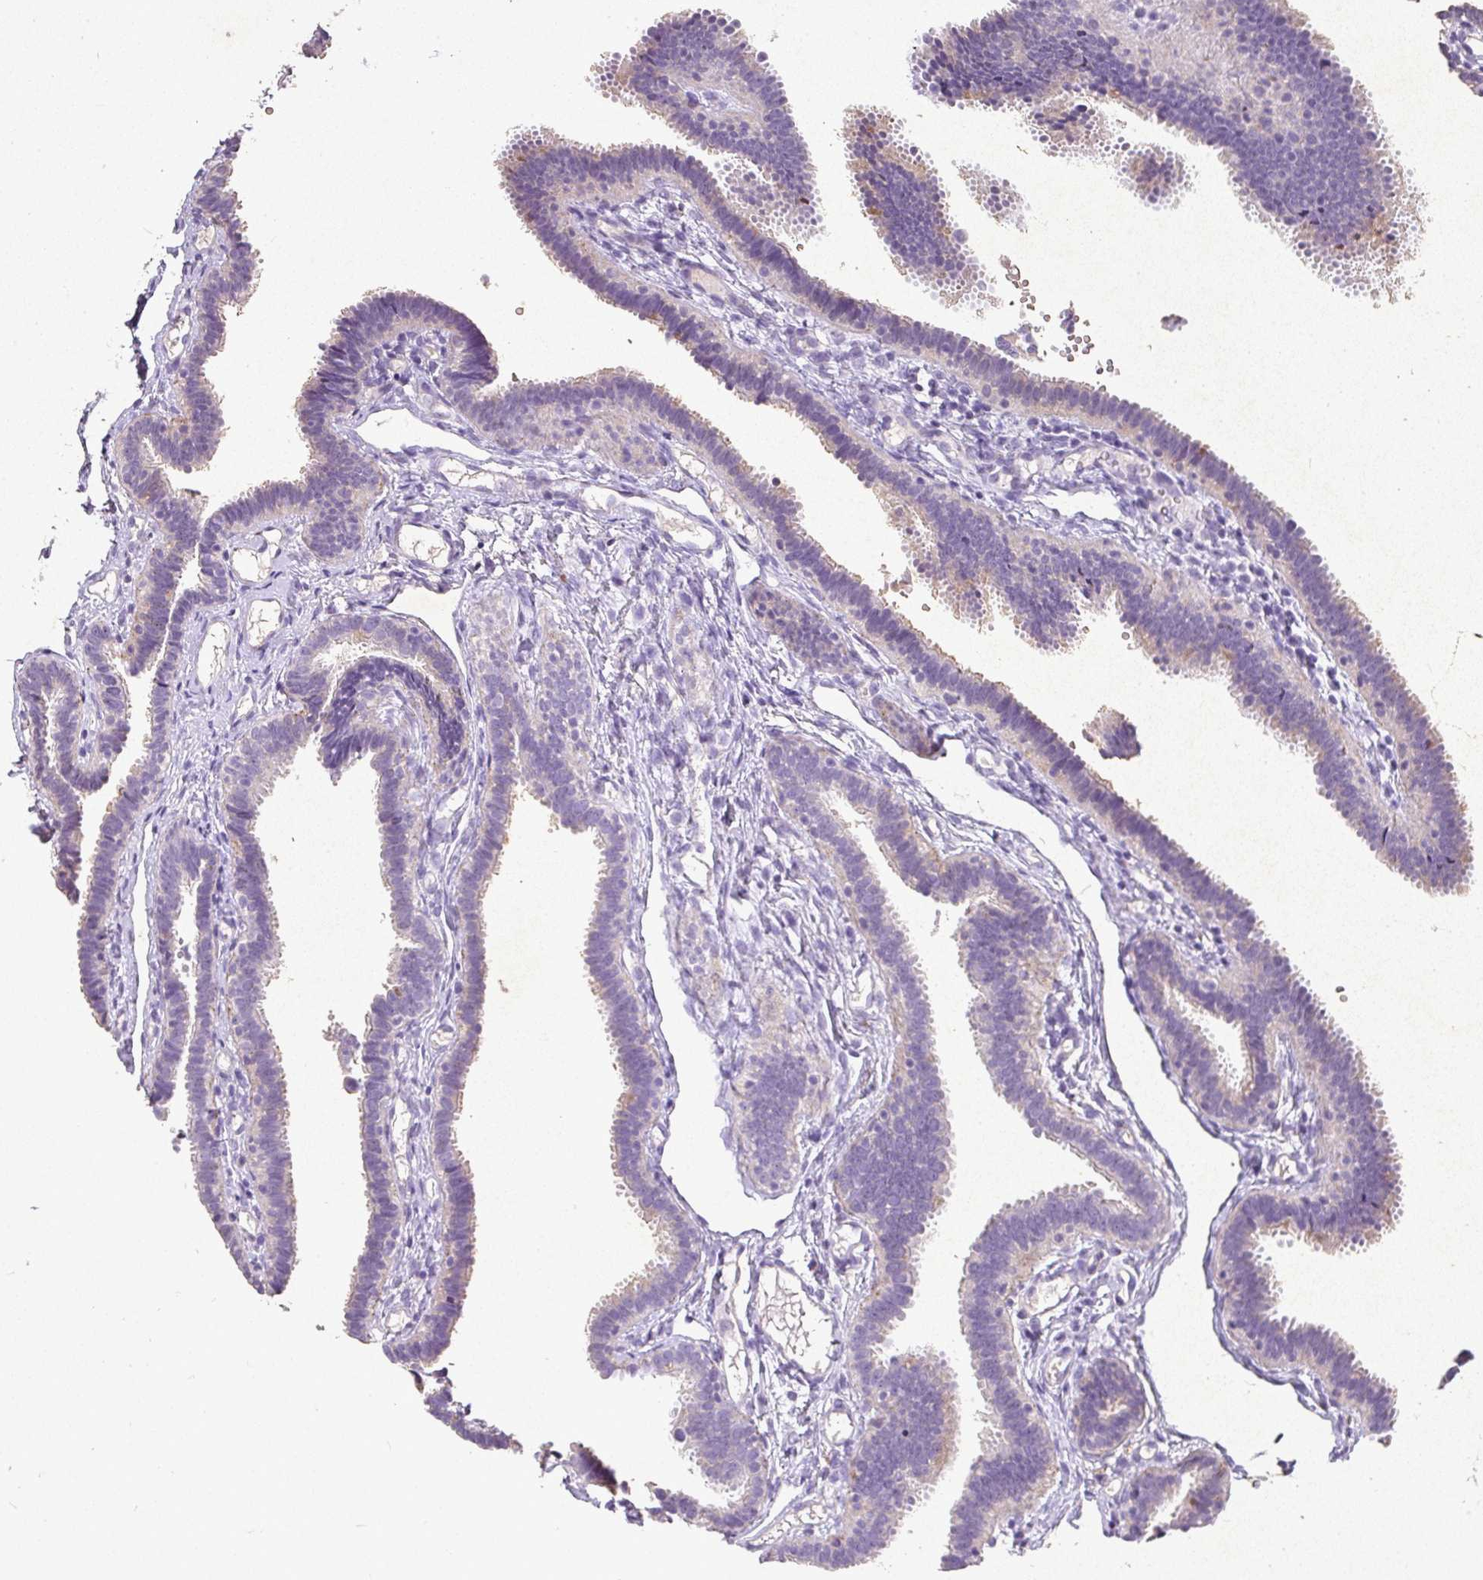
{"staining": {"intensity": "negative", "quantity": "none", "location": "none"}, "tissue": "fallopian tube", "cell_type": "Glandular cells", "image_type": "normal", "snomed": [{"axis": "morphology", "description": "Normal tissue, NOS"}, {"axis": "topography", "description": "Fallopian tube"}], "caption": "Histopathology image shows no significant protein expression in glandular cells of normal fallopian tube.", "gene": "RPS2", "patient": {"sex": "female", "age": 37}}